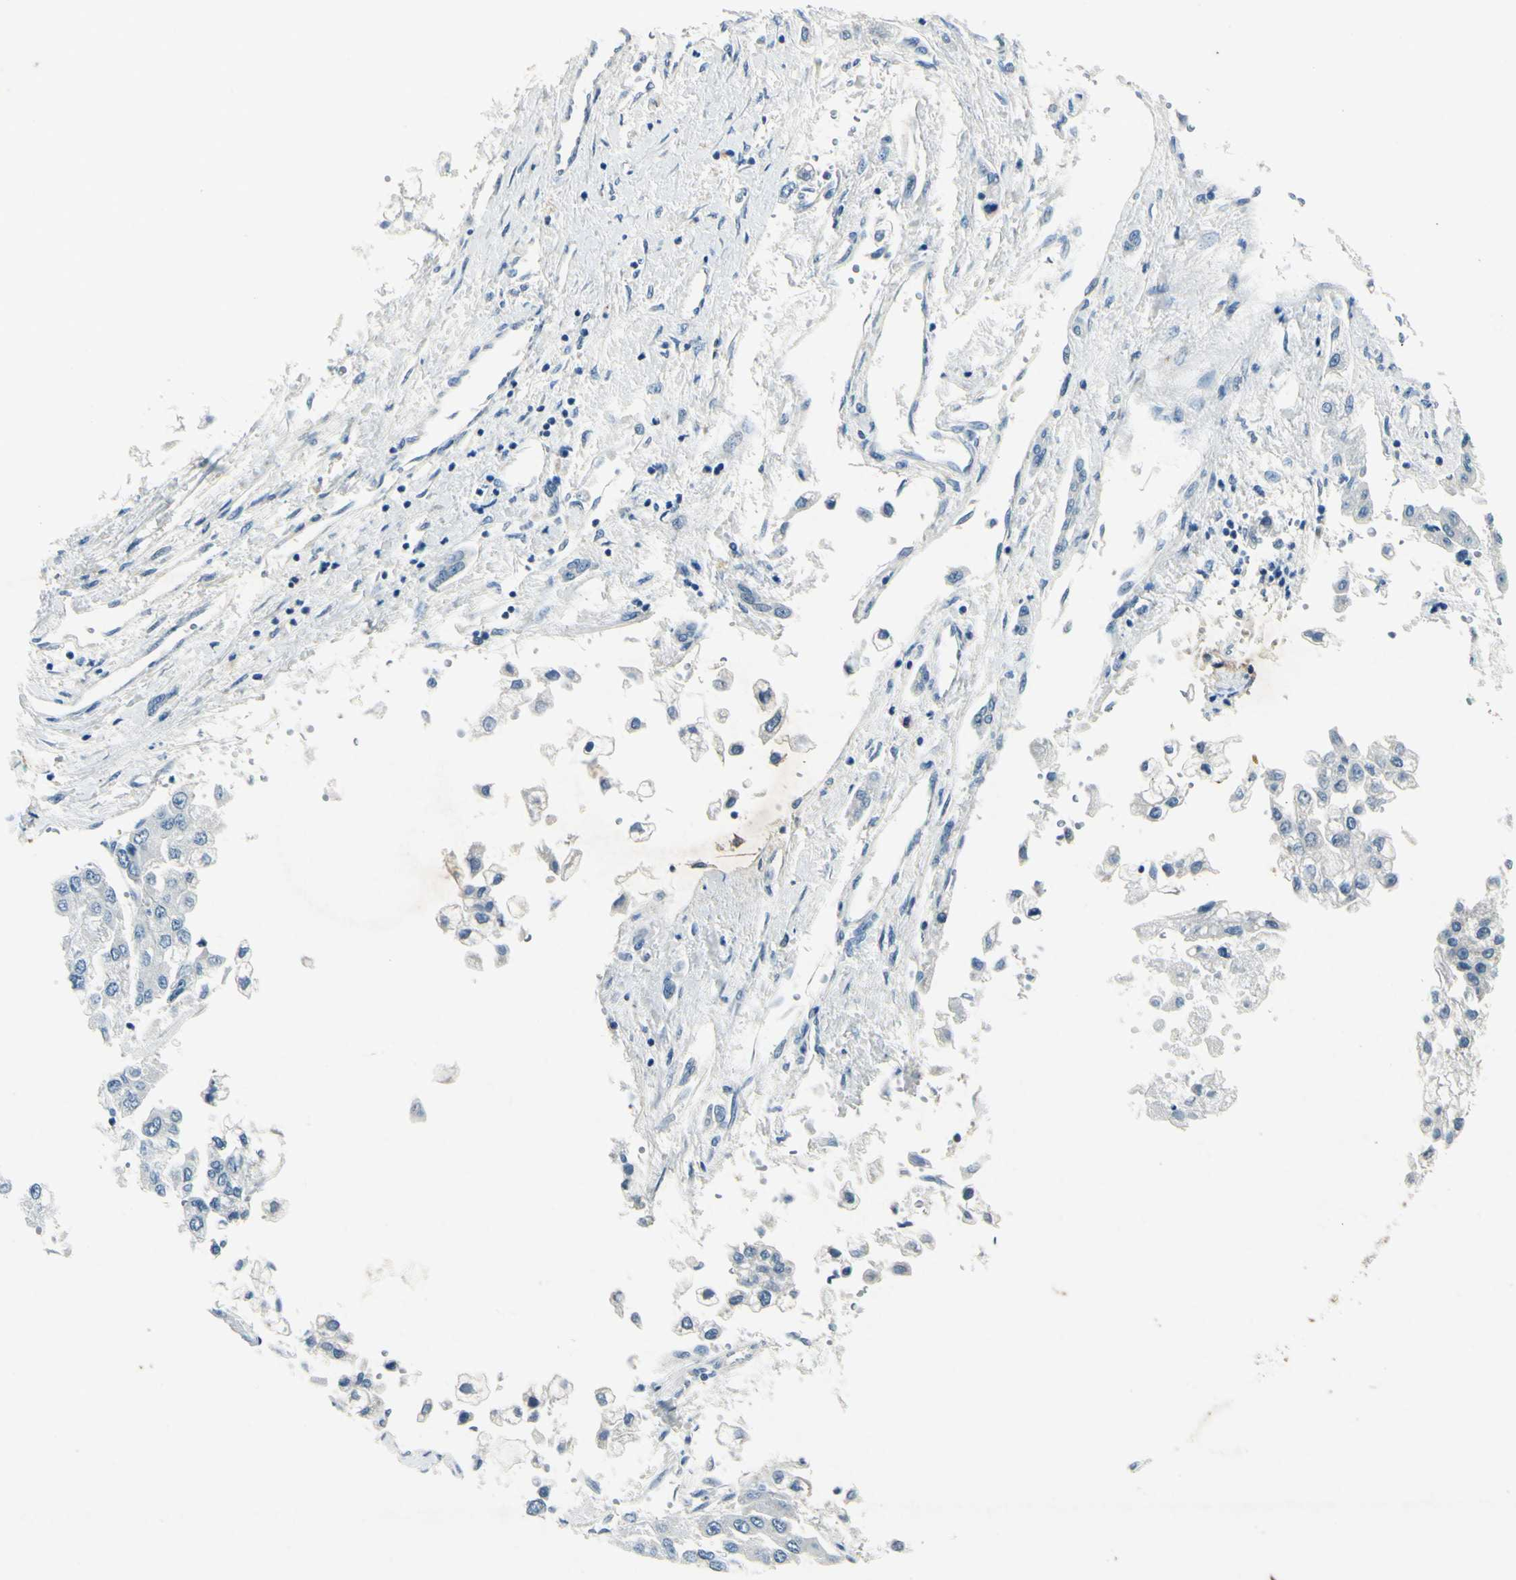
{"staining": {"intensity": "negative", "quantity": "none", "location": "none"}, "tissue": "liver cancer", "cell_type": "Tumor cells", "image_type": "cancer", "snomed": [{"axis": "morphology", "description": "Carcinoma, Hepatocellular, NOS"}, {"axis": "topography", "description": "Liver"}], "caption": "Protein analysis of liver cancer (hepatocellular carcinoma) demonstrates no significant expression in tumor cells. Brightfield microscopy of IHC stained with DAB (brown) and hematoxylin (blue), captured at high magnification.", "gene": "SNAP91", "patient": {"sex": "female", "age": 66}}